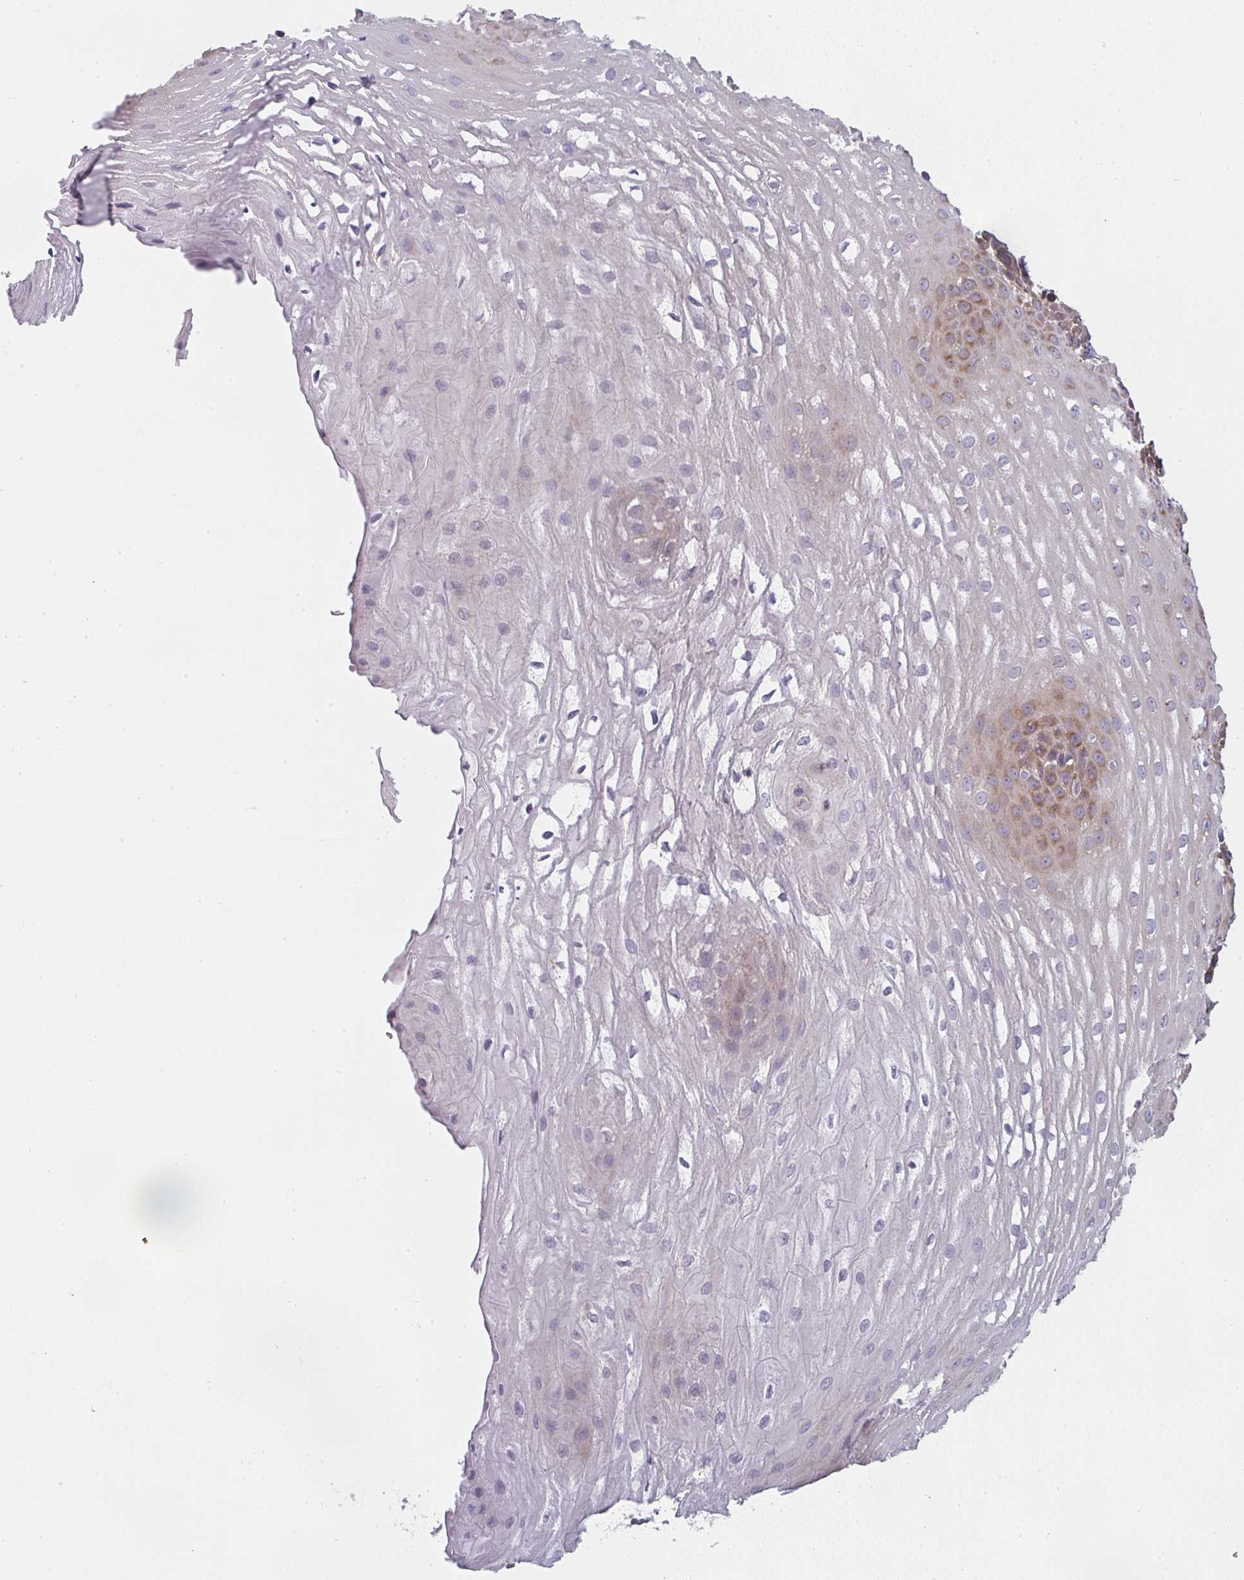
{"staining": {"intensity": "moderate", "quantity": "25%-75%", "location": "cytoplasmic/membranous"}, "tissue": "esophagus", "cell_type": "Squamous epithelial cells", "image_type": "normal", "snomed": [{"axis": "morphology", "description": "Normal tissue, NOS"}, {"axis": "topography", "description": "Esophagus"}], "caption": "An image showing moderate cytoplasmic/membranous positivity in about 25%-75% of squamous epithelial cells in unremarkable esophagus, as visualized by brown immunohistochemical staining.", "gene": "CTHRC1", "patient": {"sex": "male", "age": 62}}